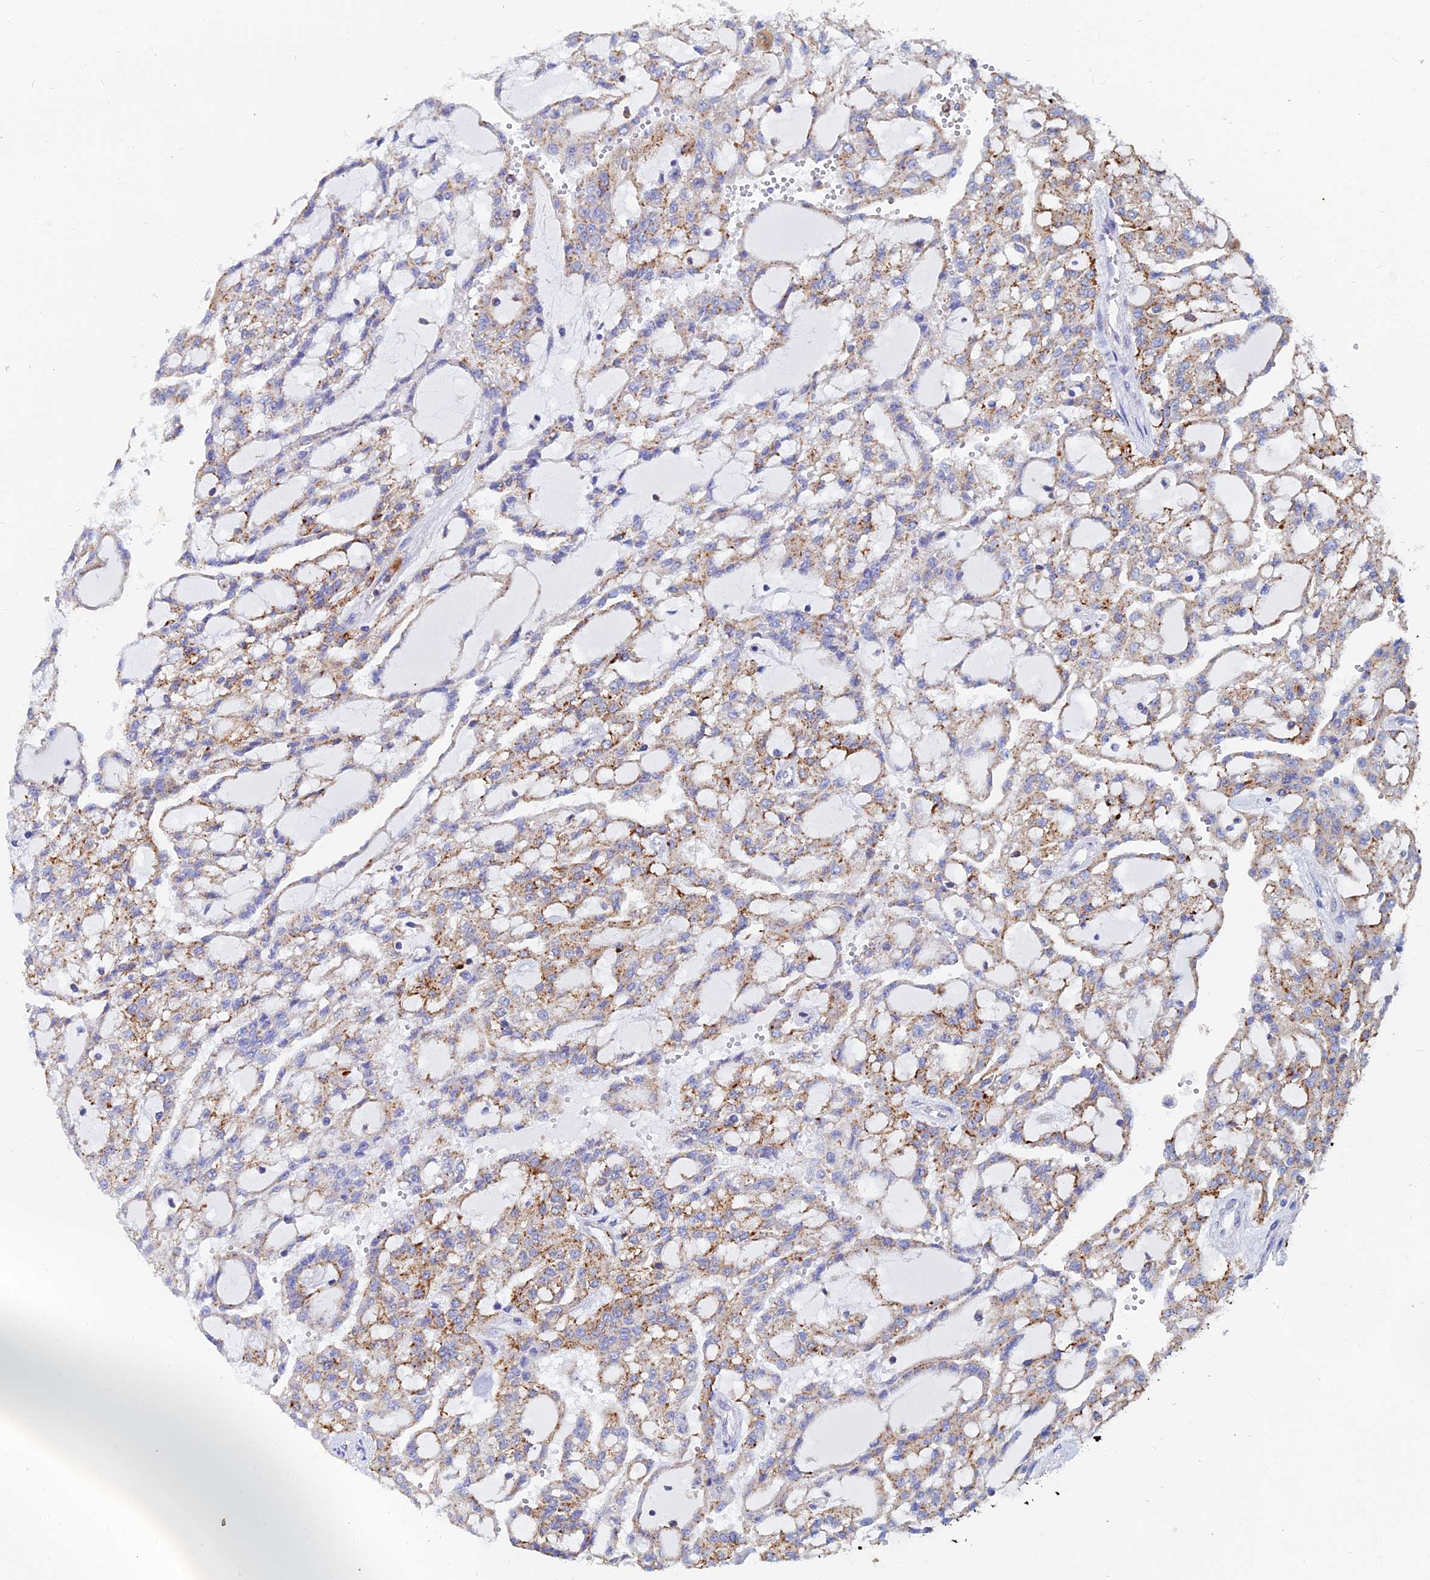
{"staining": {"intensity": "moderate", "quantity": ">75%", "location": "cytoplasmic/membranous"}, "tissue": "renal cancer", "cell_type": "Tumor cells", "image_type": "cancer", "snomed": [{"axis": "morphology", "description": "Adenocarcinoma, NOS"}, {"axis": "topography", "description": "Kidney"}], "caption": "Immunohistochemistry (DAB) staining of renal cancer shows moderate cytoplasmic/membranous protein positivity in about >75% of tumor cells. (DAB (3,3'-diaminobenzidine) IHC, brown staining for protein, blue staining for nuclei).", "gene": "SPNS1", "patient": {"sex": "male", "age": 63}}